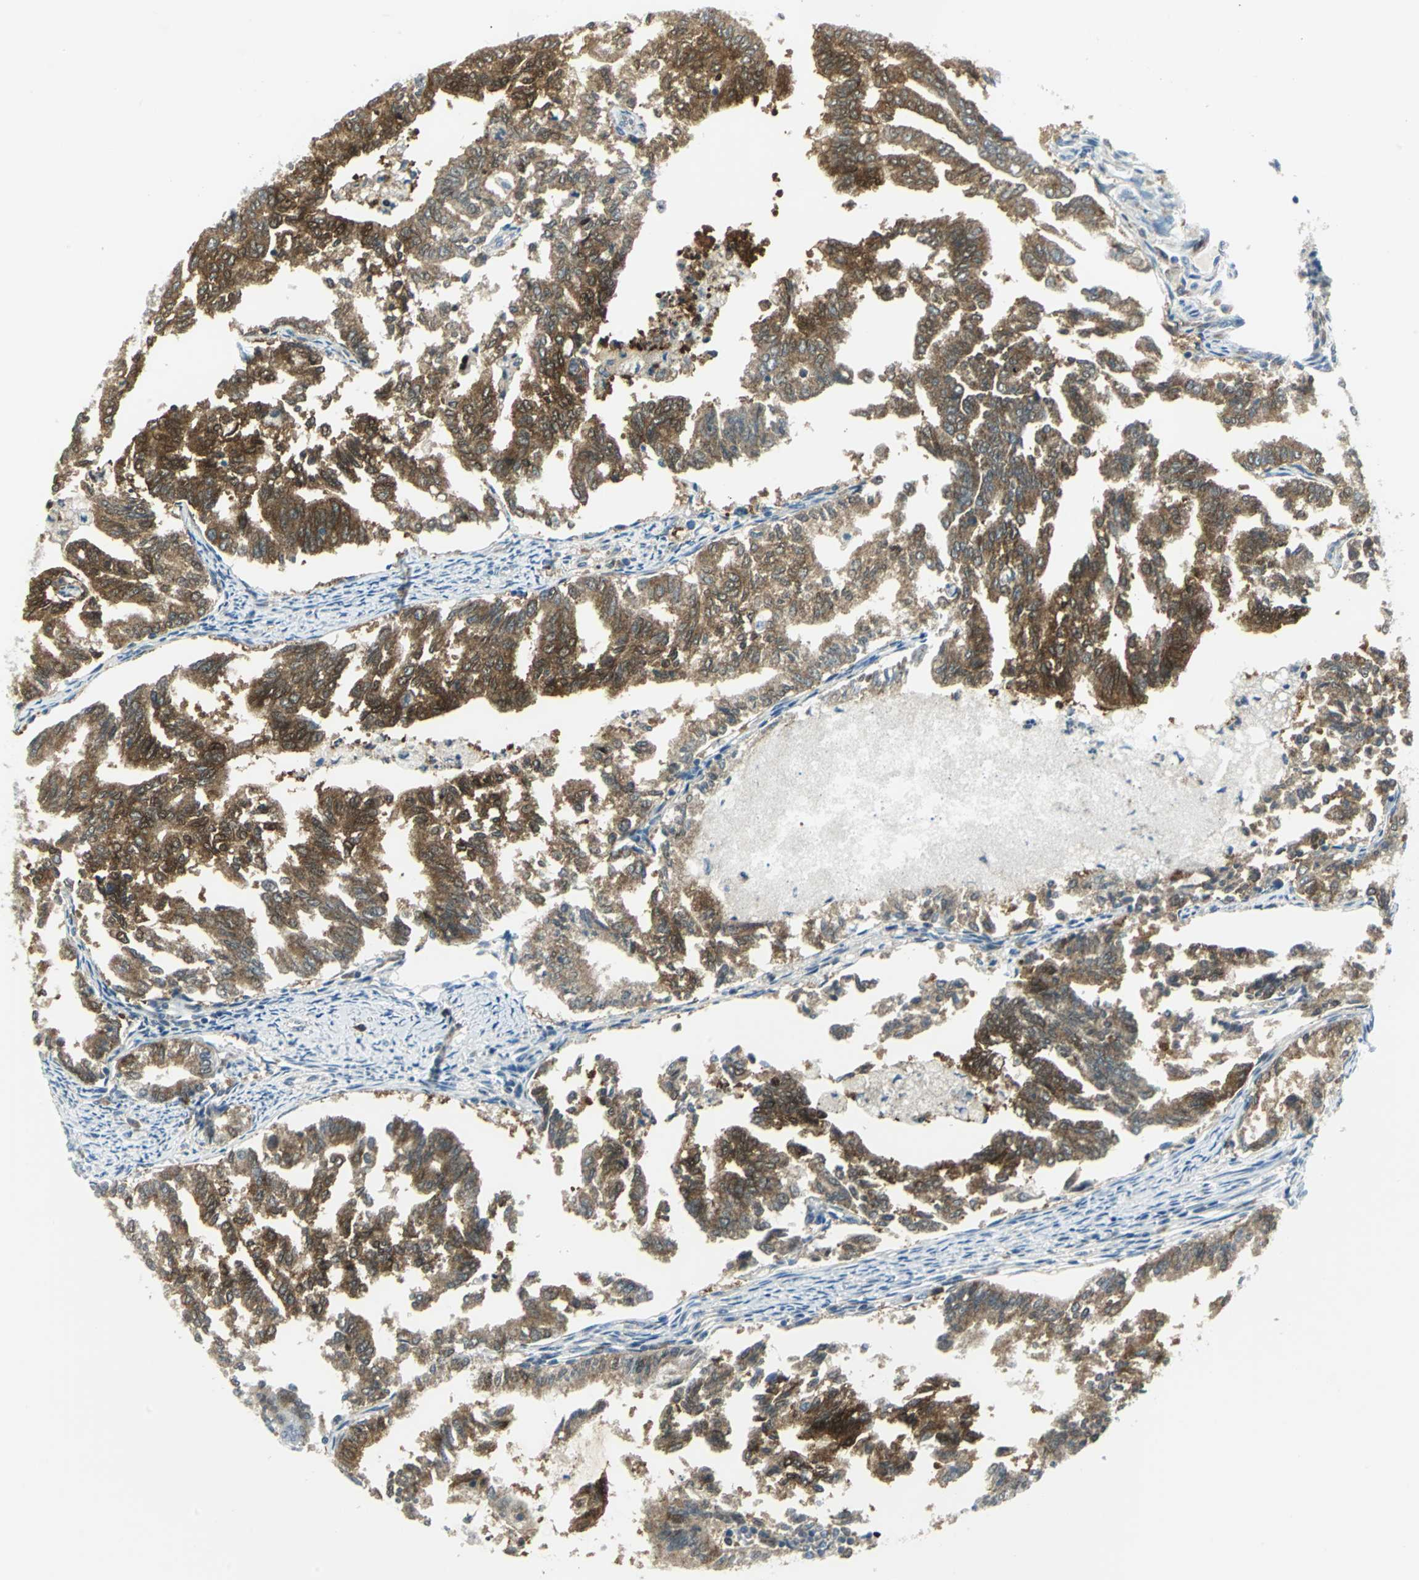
{"staining": {"intensity": "strong", "quantity": ">75%", "location": "cytoplasmic/membranous"}, "tissue": "endometrial cancer", "cell_type": "Tumor cells", "image_type": "cancer", "snomed": [{"axis": "morphology", "description": "Adenocarcinoma, NOS"}, {"axis": "topography", "description": "Endometrium"}], "caption": "IHC (DAB (3,3'-diaminobenzidine)) staining of endometrial adenocarcinoma exhibits strong cytoplasmic/membranous protein expression in approximately >75% of tumor cells.", "gene": "ALDOA", "patient": {"sex": "female", "age": 79}}